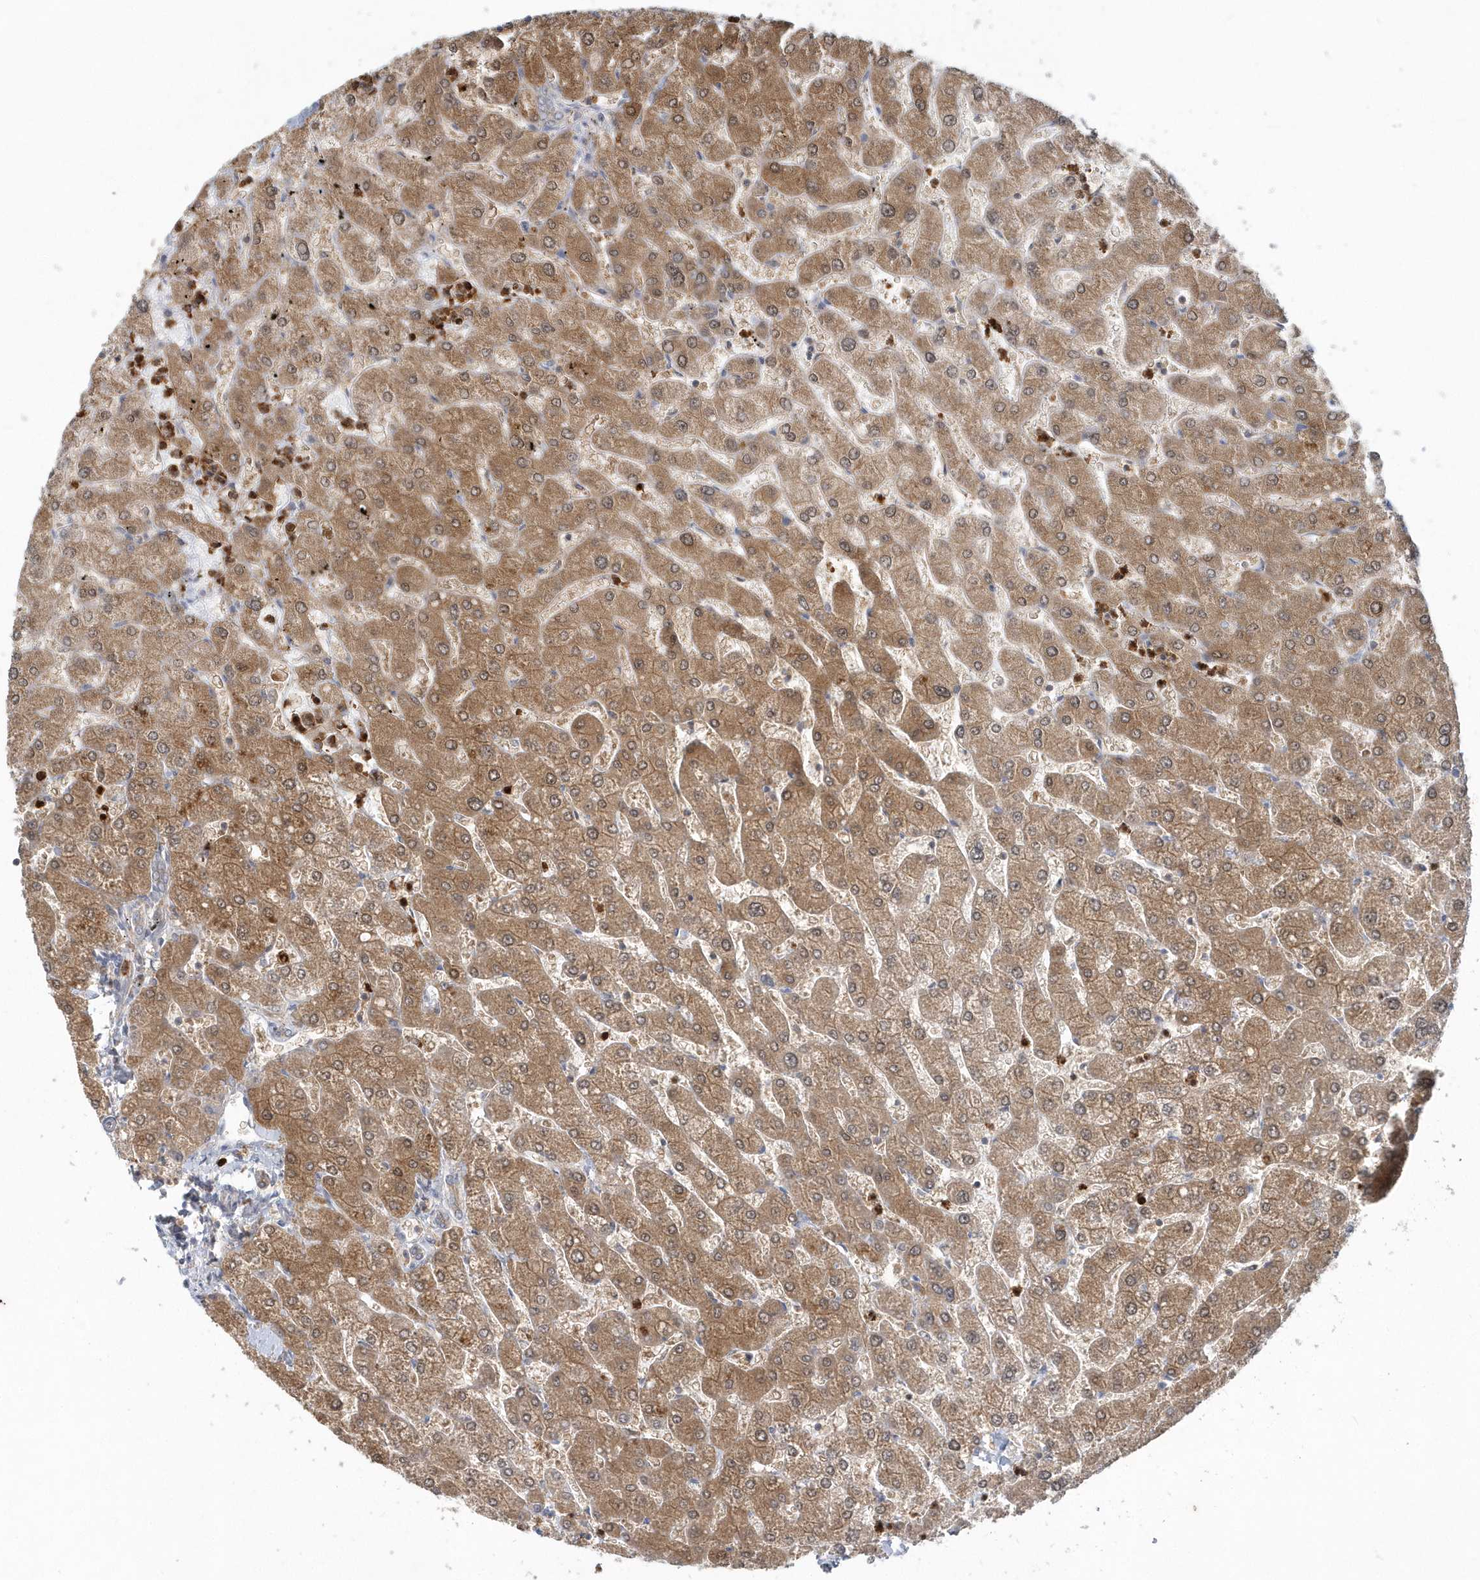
{"staining": {"intensity": "negative", "quantity": "none", "location": "none"}, "tissue": "liver", "cell_type": "Cholangiocytes", "image_type": "normal", "snomed": [{"axis": "morphology", "description": "Normal tissue, NOS"}, {"axis": "topography", "description": "Liver"}], "caption": "Human liver stained for a protein using IHC demonstrates no staining in cholangiocytes.", "gene": "RNF7", "patient": {"sex": "male", "age": 55}}